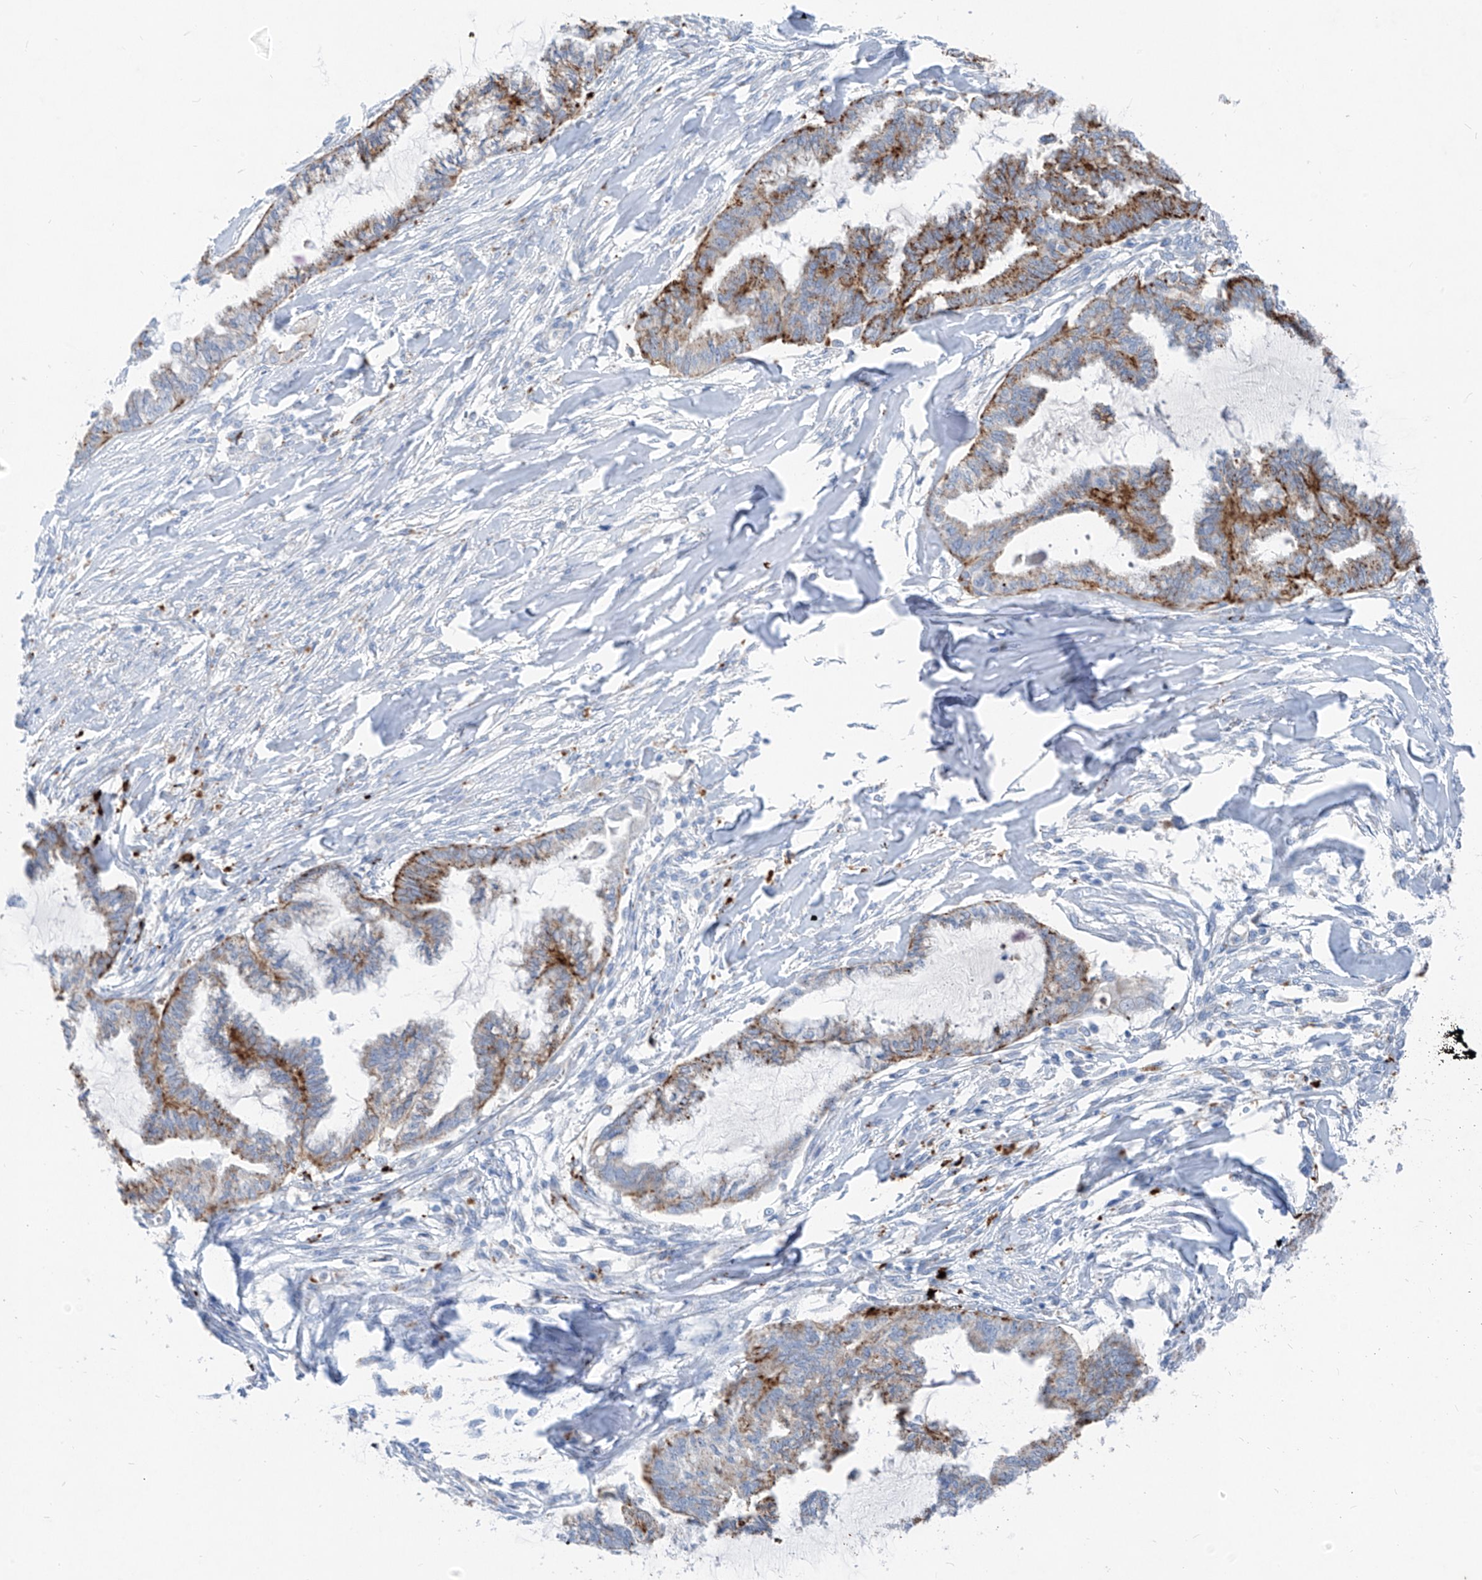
{"staining": {"intensity": "moderate", "quantity": ">75%", "location": "cytoplasmic/membranous"}, "tissue": "endometrial cancer", "cell_type": "Tumor cells", "image_type": "cancer", "snomed": [{"axis": "morphology", "description": "Adenocarcinoma, NOS"}, {"axis": "topography", "description": "Endometrium"}], "caption": "IHC photomicrograph of neoplastic tissue: endometrial adenocarcinoma stained using immunohistochemistry (IHC) shows medium levels of moderate protein expression localized specifically in the cytoplasmic/membranous of tumor cells, appearing as a cytoplasmic/membranous brown color.", "gene": "GPR137C", "patient": {"sex": "female", "age": 86}}